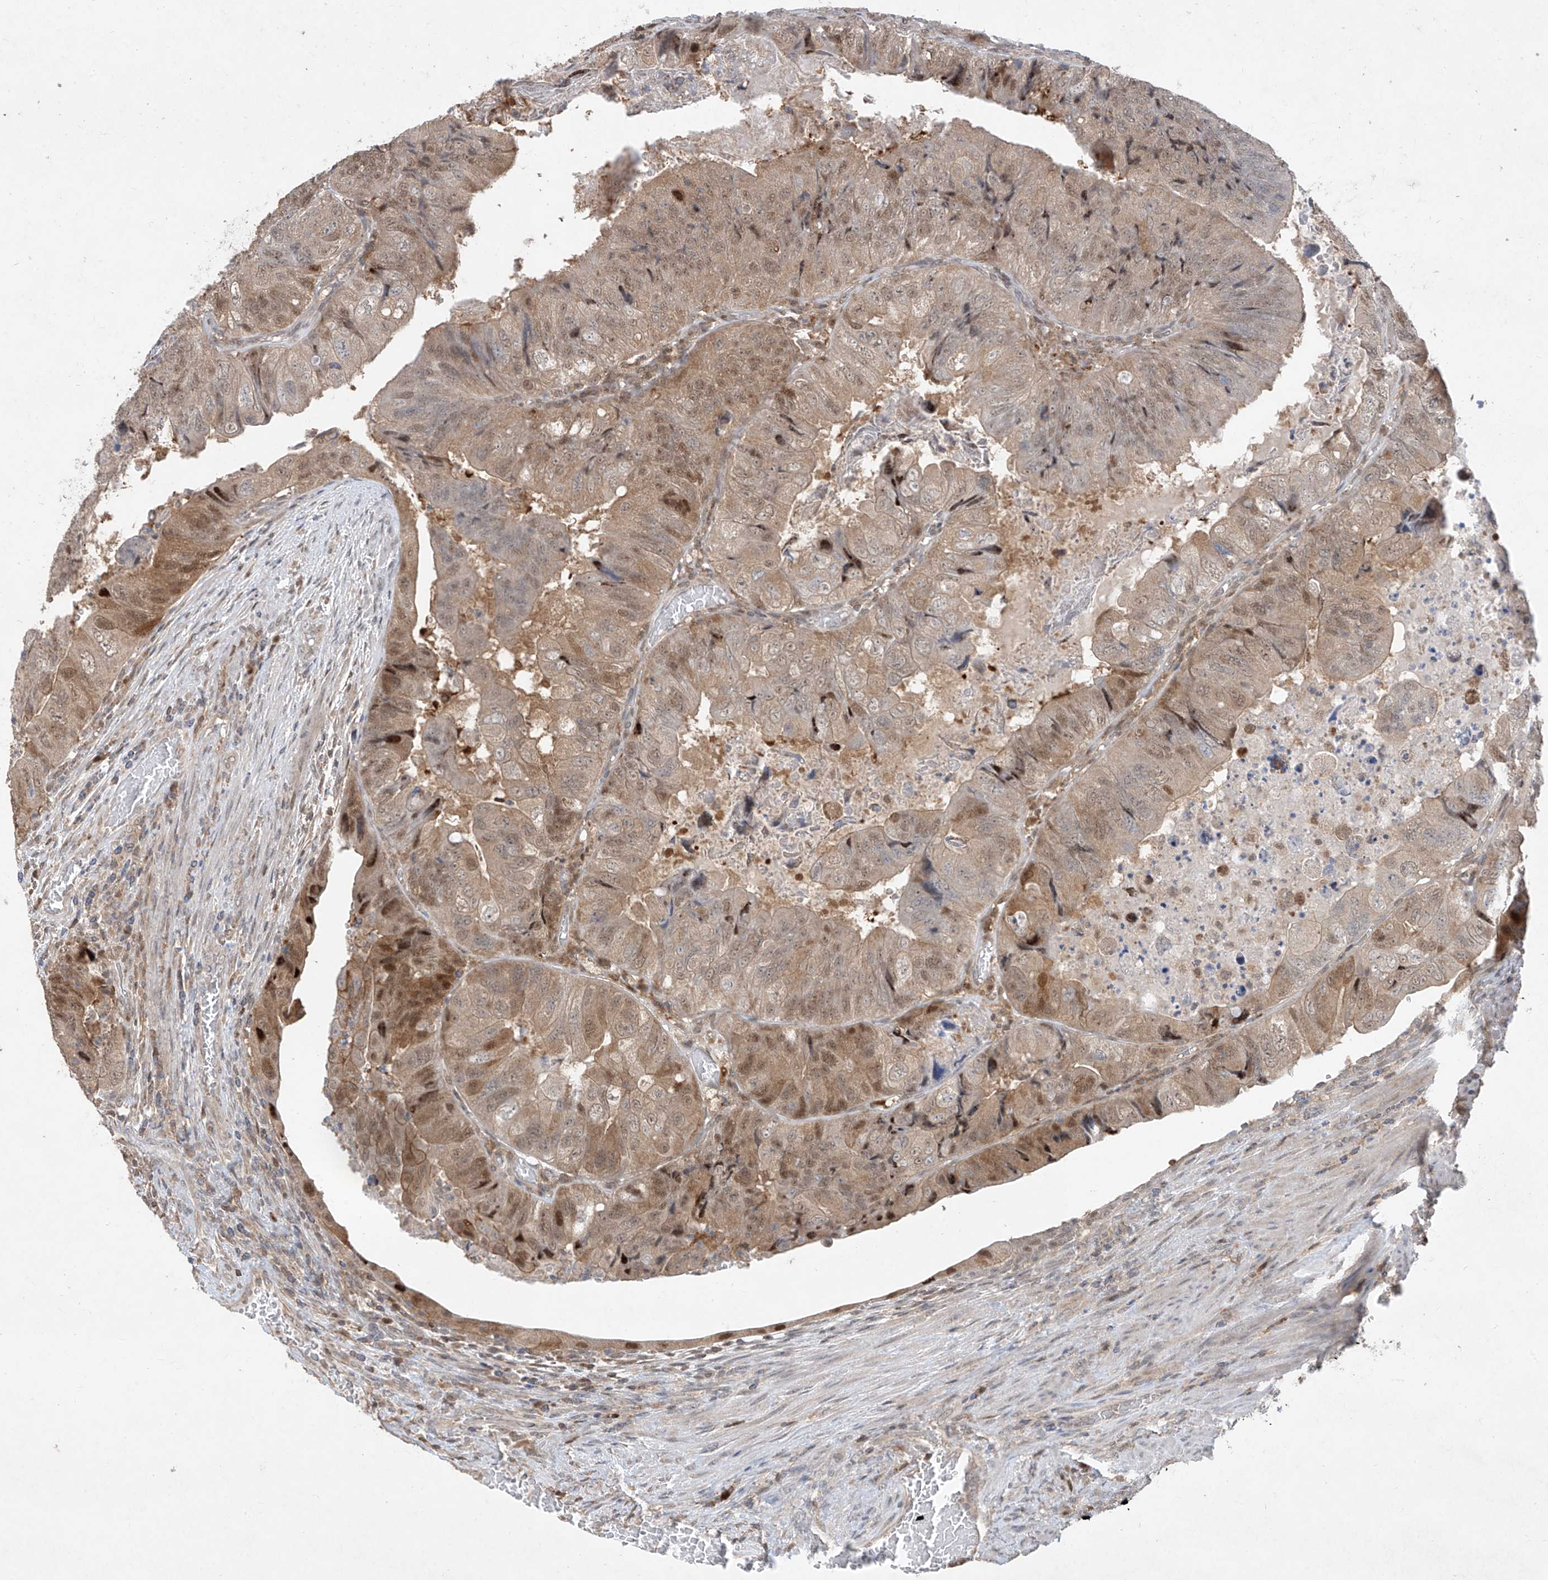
{"staining": {"intensity": "moderate", "quantity": "25%-75%", "location": "cytoplasmic/membranous,nuclear"}, "tissue": "colorectal cancer", "cell_type": "Tumor cells", "image_type": "cancer", "snomed": [{"axis": "morphology", "description": "Adenocarcinoma, NOS"}, {"axis": "topography", "description": "Rectum"}], "caption": "Tumor cells reveal moderate cytoplasmic/membranous and nuclear expression in about 25%-75% of cells in colorectal cancer (adenocarcinoma).", "gene": "ZNF358", "patient": {"sex": "male", "age": 63}}